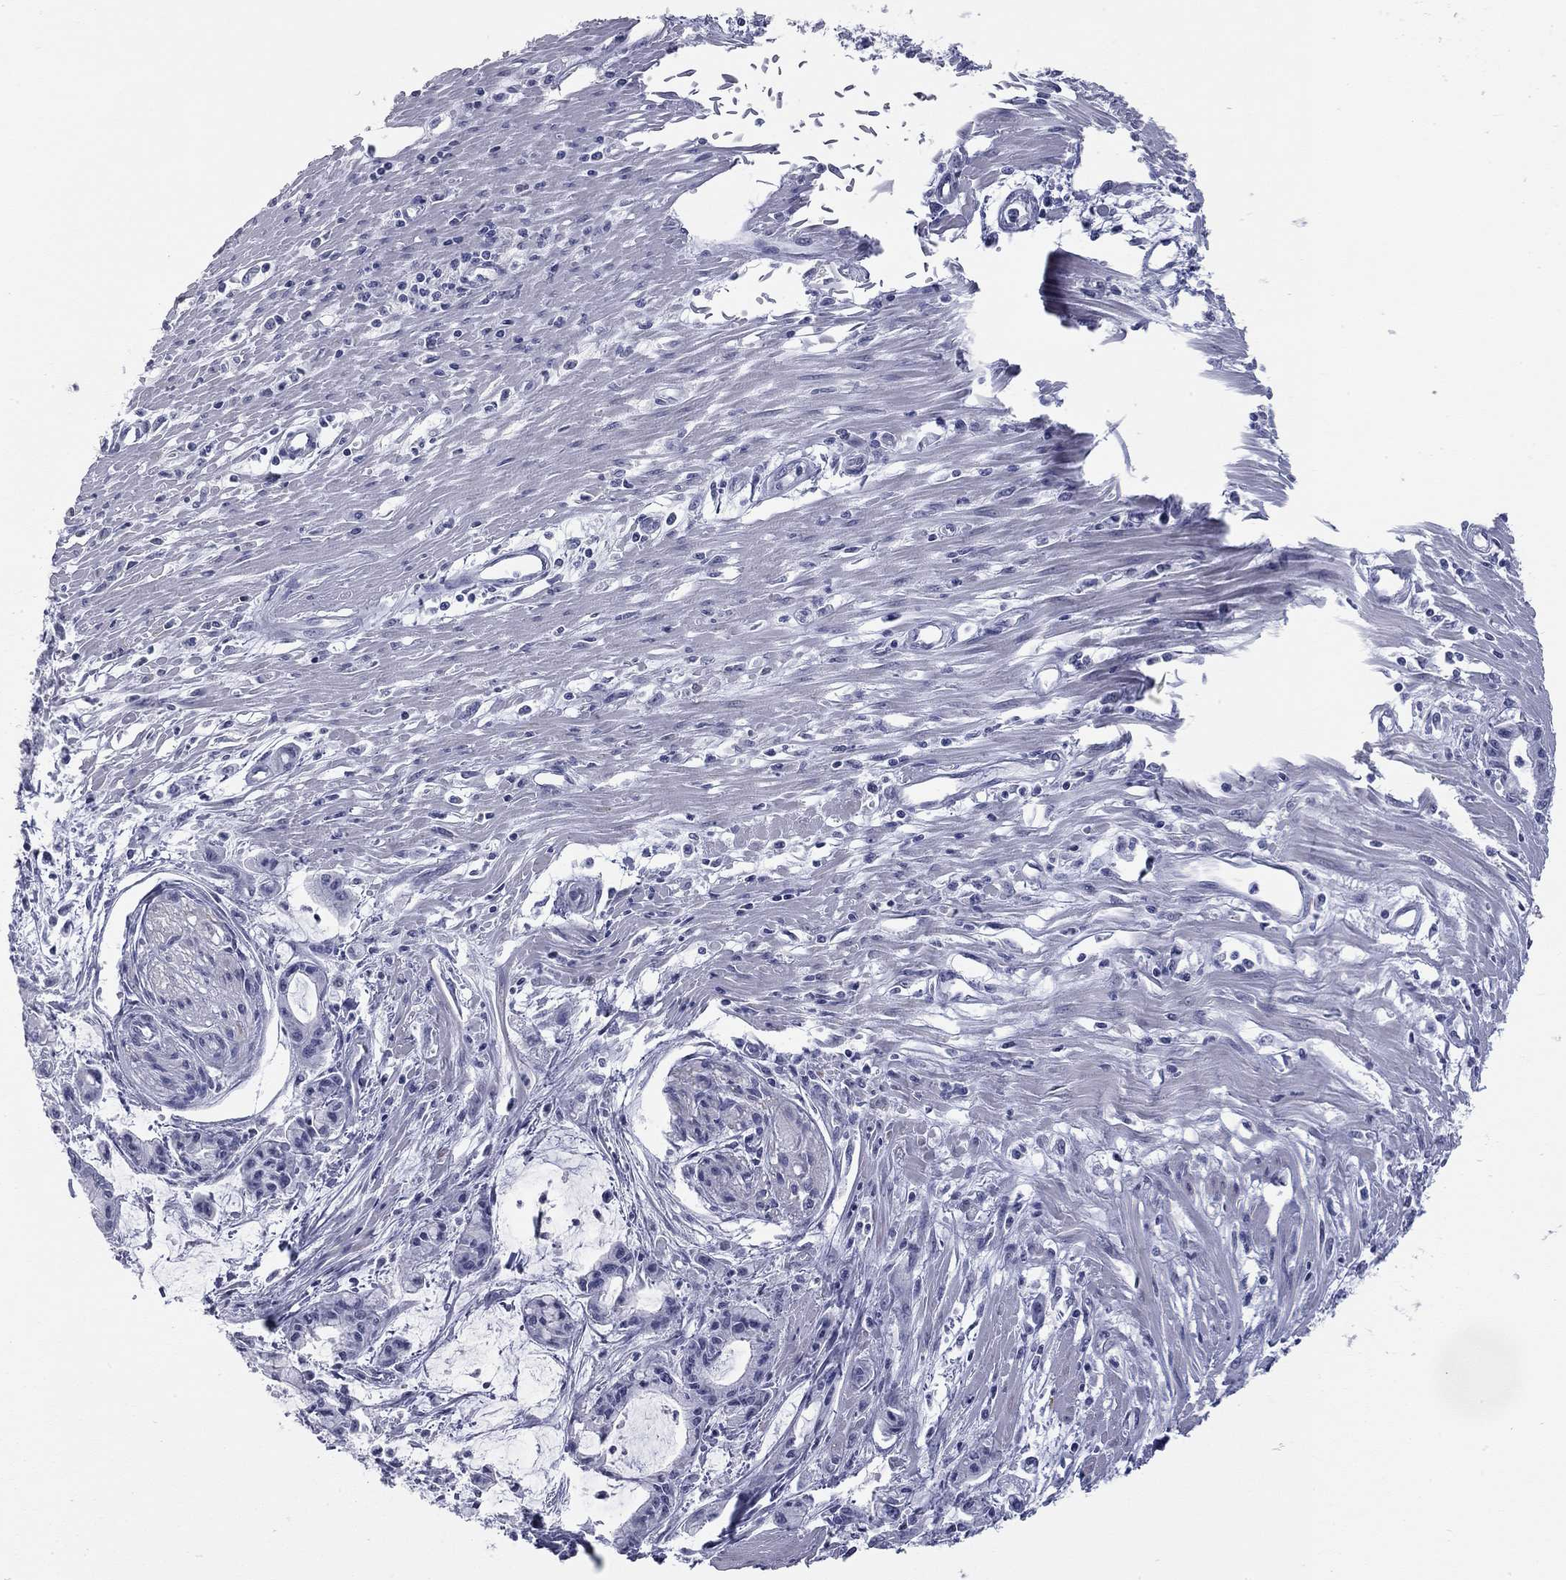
{"staining": {"intensity": "negative", "quantity": "none", "location": "none"}, "tissue": "pancreatic cancer", "cell_type": "Tumor cells", "image_type": "cancer", "snomed": [{"axis": "morphology", "description": "Adenocarcinoma, NOS"}, {"axis": "topography", "description": "Pancreas"}], "caption": "This is an immunohistochemistry (IHC) histopathology image of pancreatic adenocarcinoma. There is no staining in tumor cells.", "gene": "AK8", "patient": {"sex": "male", "age": 48}}